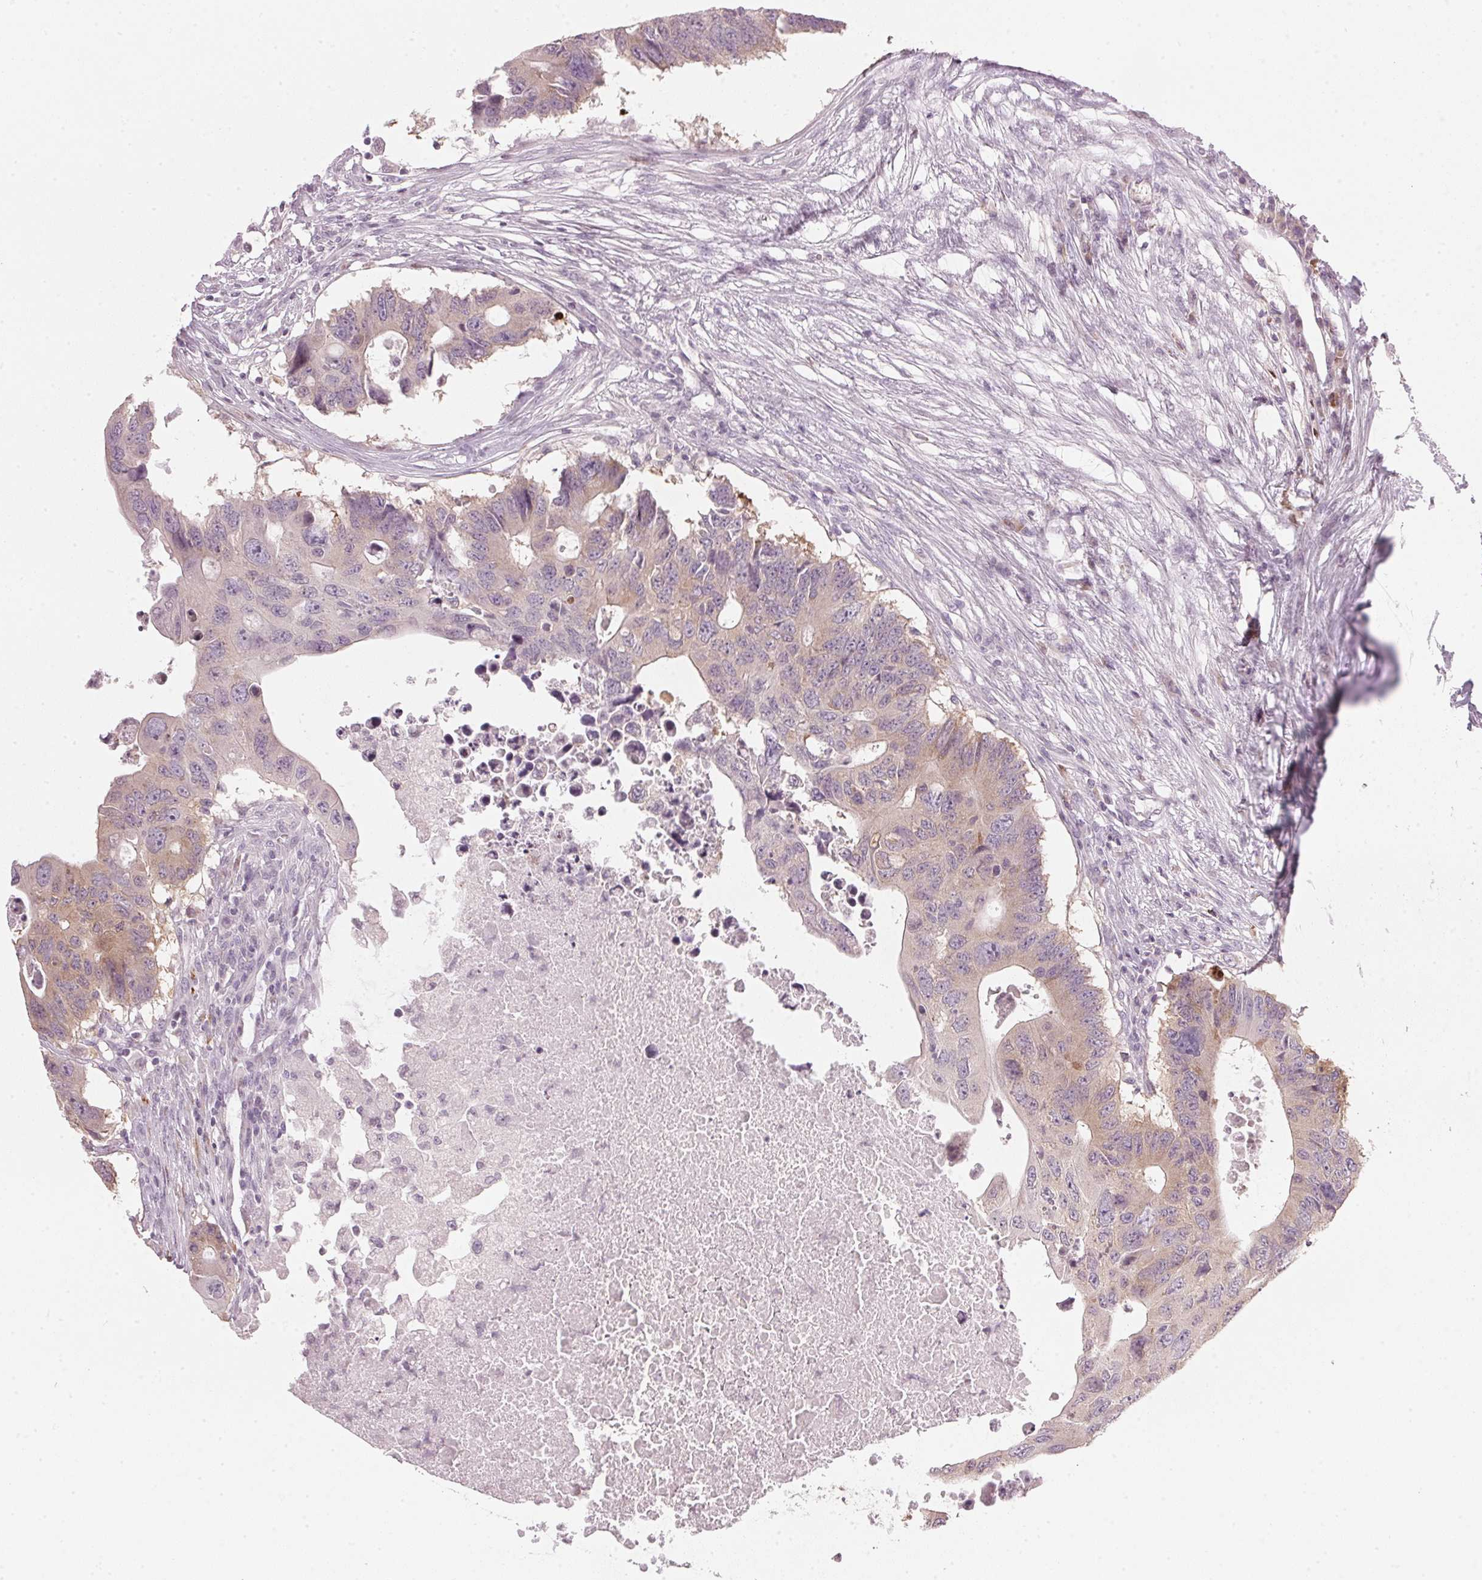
{"staining": {"intensity": "weak", "quantity": "25%-75%", "location": "cytoplasmic/membranous"}, "tissue": "colorectal cancer", "cell_type": "Tumor cells", "image_type": "cancer", "snomed": [{"axis": "morphology", "description": "Adenocarcinoma, NOS"}, {"axis": "topography", "description": "Colon"}], "caption": "This image exhibits immunohistochemistry (IHC) staining of human colorectal adenocarcinoma, with low weak cytoplasmic/membranous staining in approximately 25%-75% of tumor cells.", "gene": "SFRP4", "patient": {"sex": "male", "age": 71}}